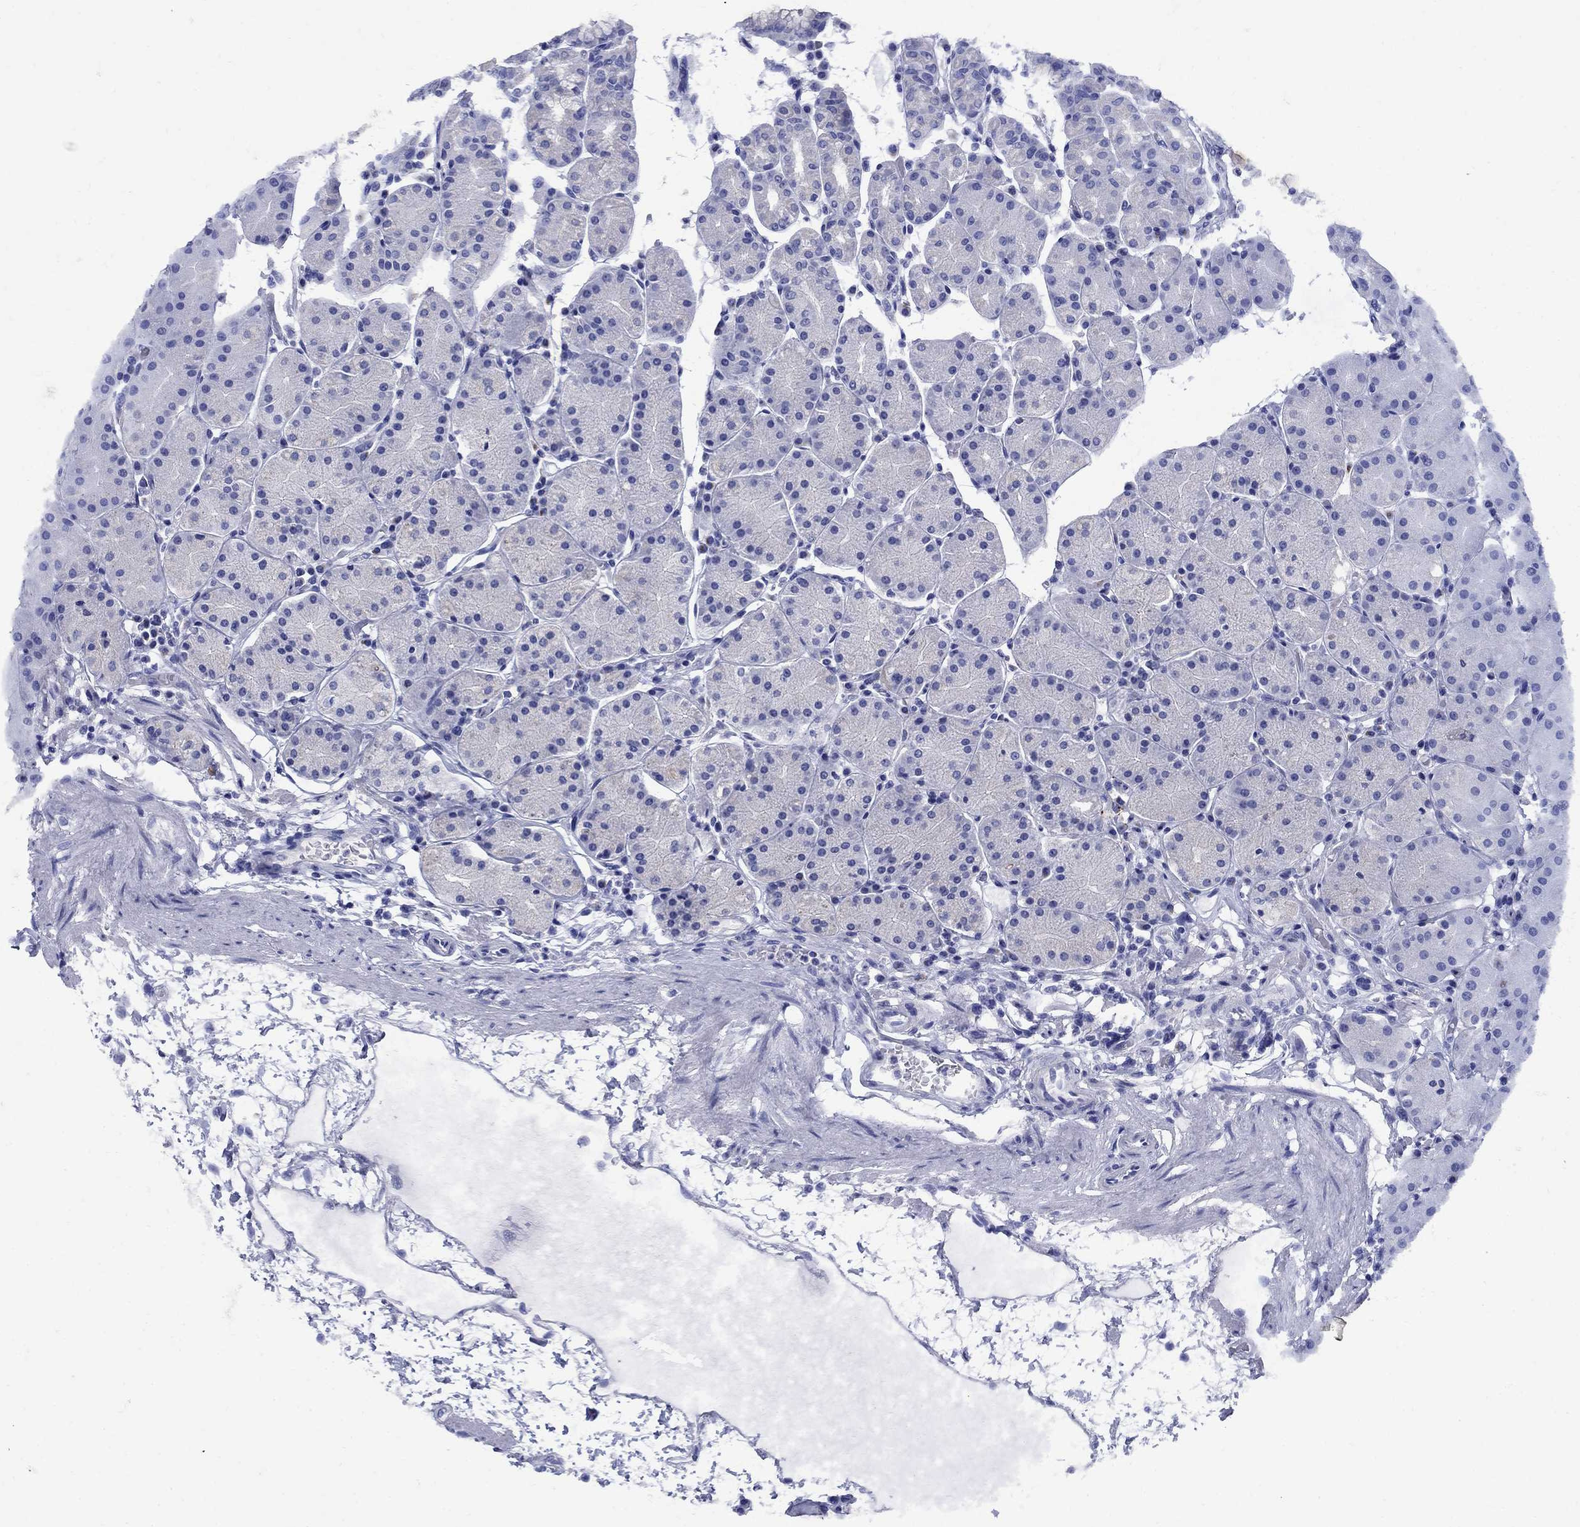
{"staining": {"intensity": "negative", "quantity": "none", "location": "none"}, "tissue": "stomach", "cell_type": "Glandular cells", "image_type": "normal", "snomed": [{"axis": "morphology", "description": "Normal tissue, NOS"}, {"axis": "topography", "description": "Stomach"}], "caption": "High magnification brightfield microscopy of unremarkable stomach stained with DAB (brown) and counterstained with hematoxylin (blue): glandular cells show no significant expression.", "gene": "CD1A", "patient": {"sex": "male", "age": 54}}